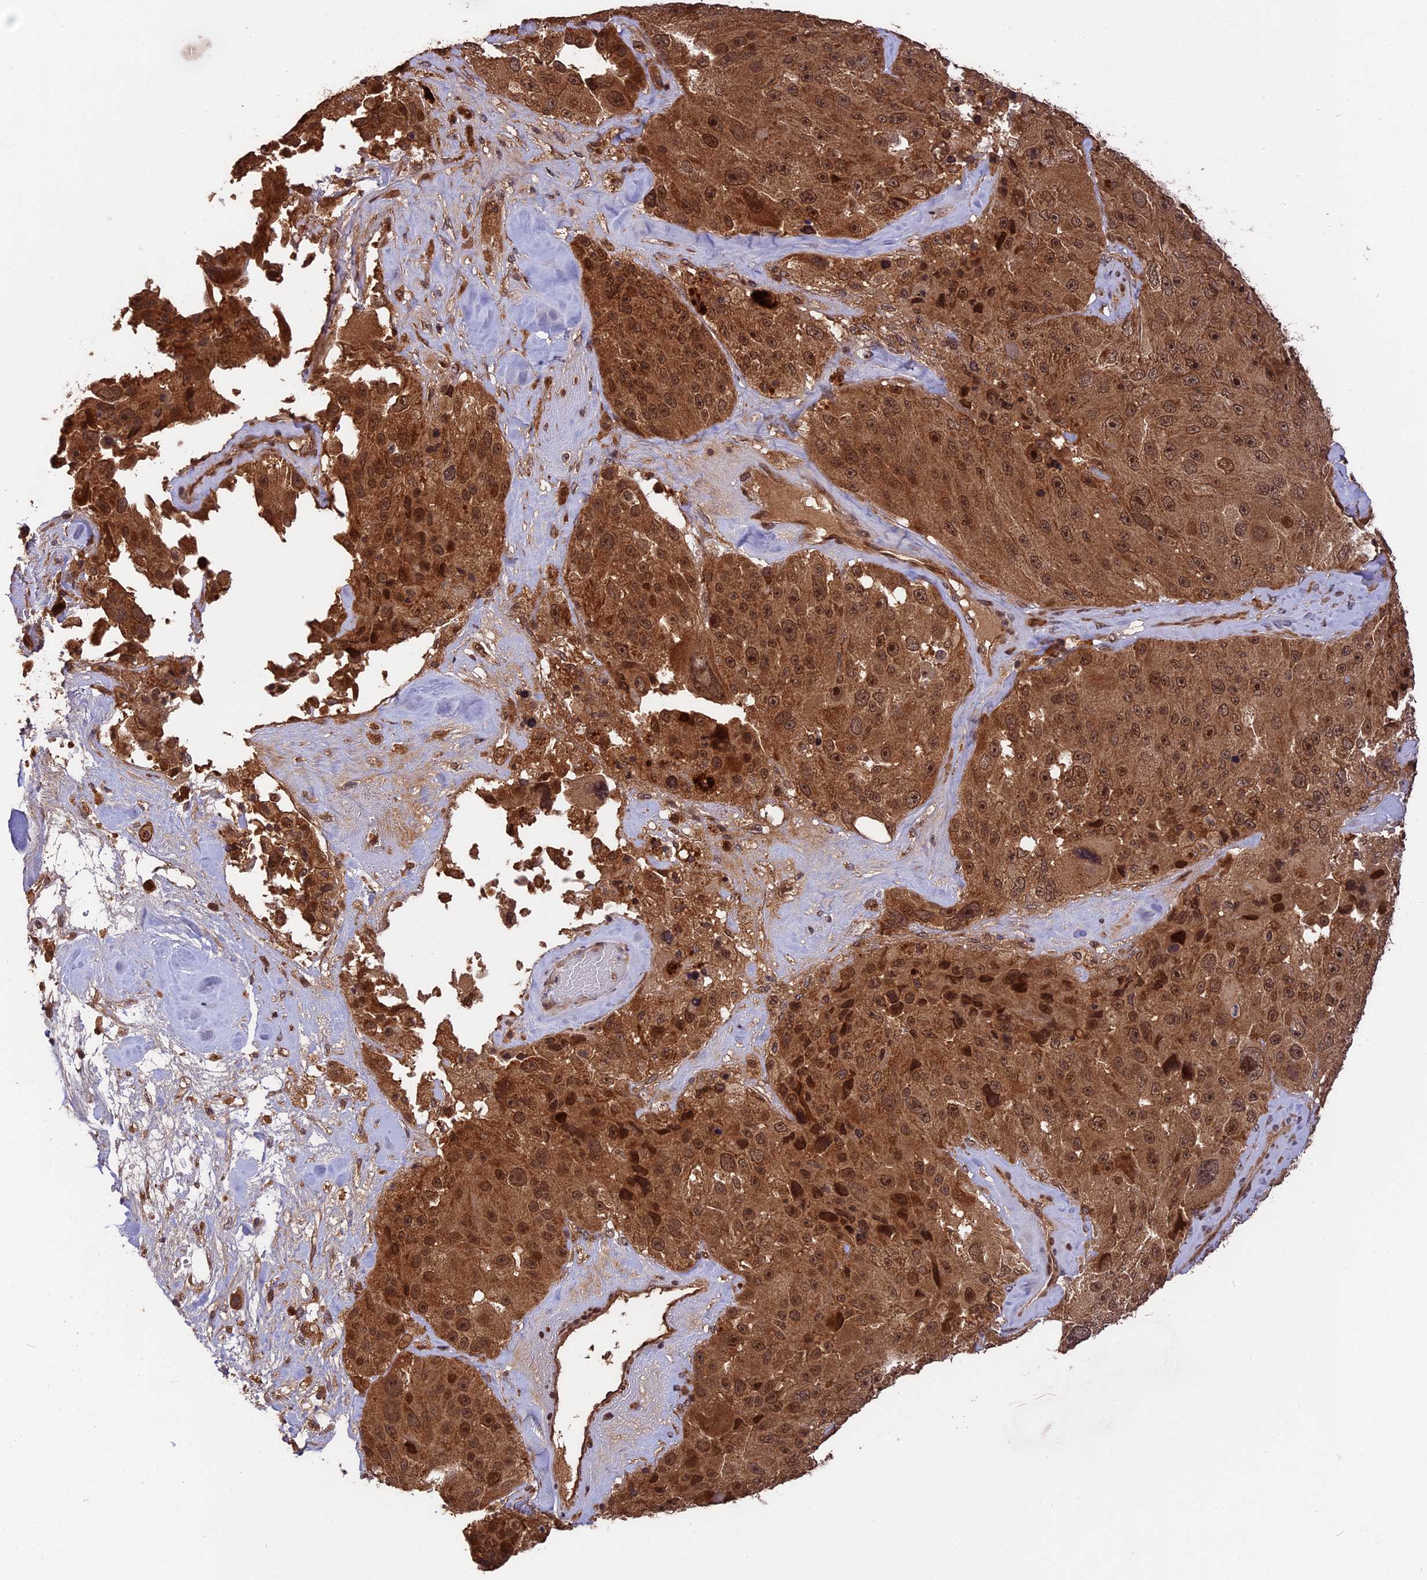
{"staining": {"intensity": "strong", "quantity": ">75%", "location": "cytoplasmic/membranous,nuclear"}, "tissue": "melanoma", "cell_type": "Tumor cells", "image_type": "cancer", "snomed": [{"axis": "morphology", "description": "Malignant melanoma, Metastatic site"}, {"axis": "topography", "description": "Lymph node"}], "caption": "A brown stain labels strong cytoplasmic/membranous and nuclear positivity of a protein in malignant melanoma (metastatic site) tumor cells. Ihc stains the protein in brown and the nuclei are stained blue.", "gene": "ESCO1", "patient": {"sex": "male", "age": 62}}